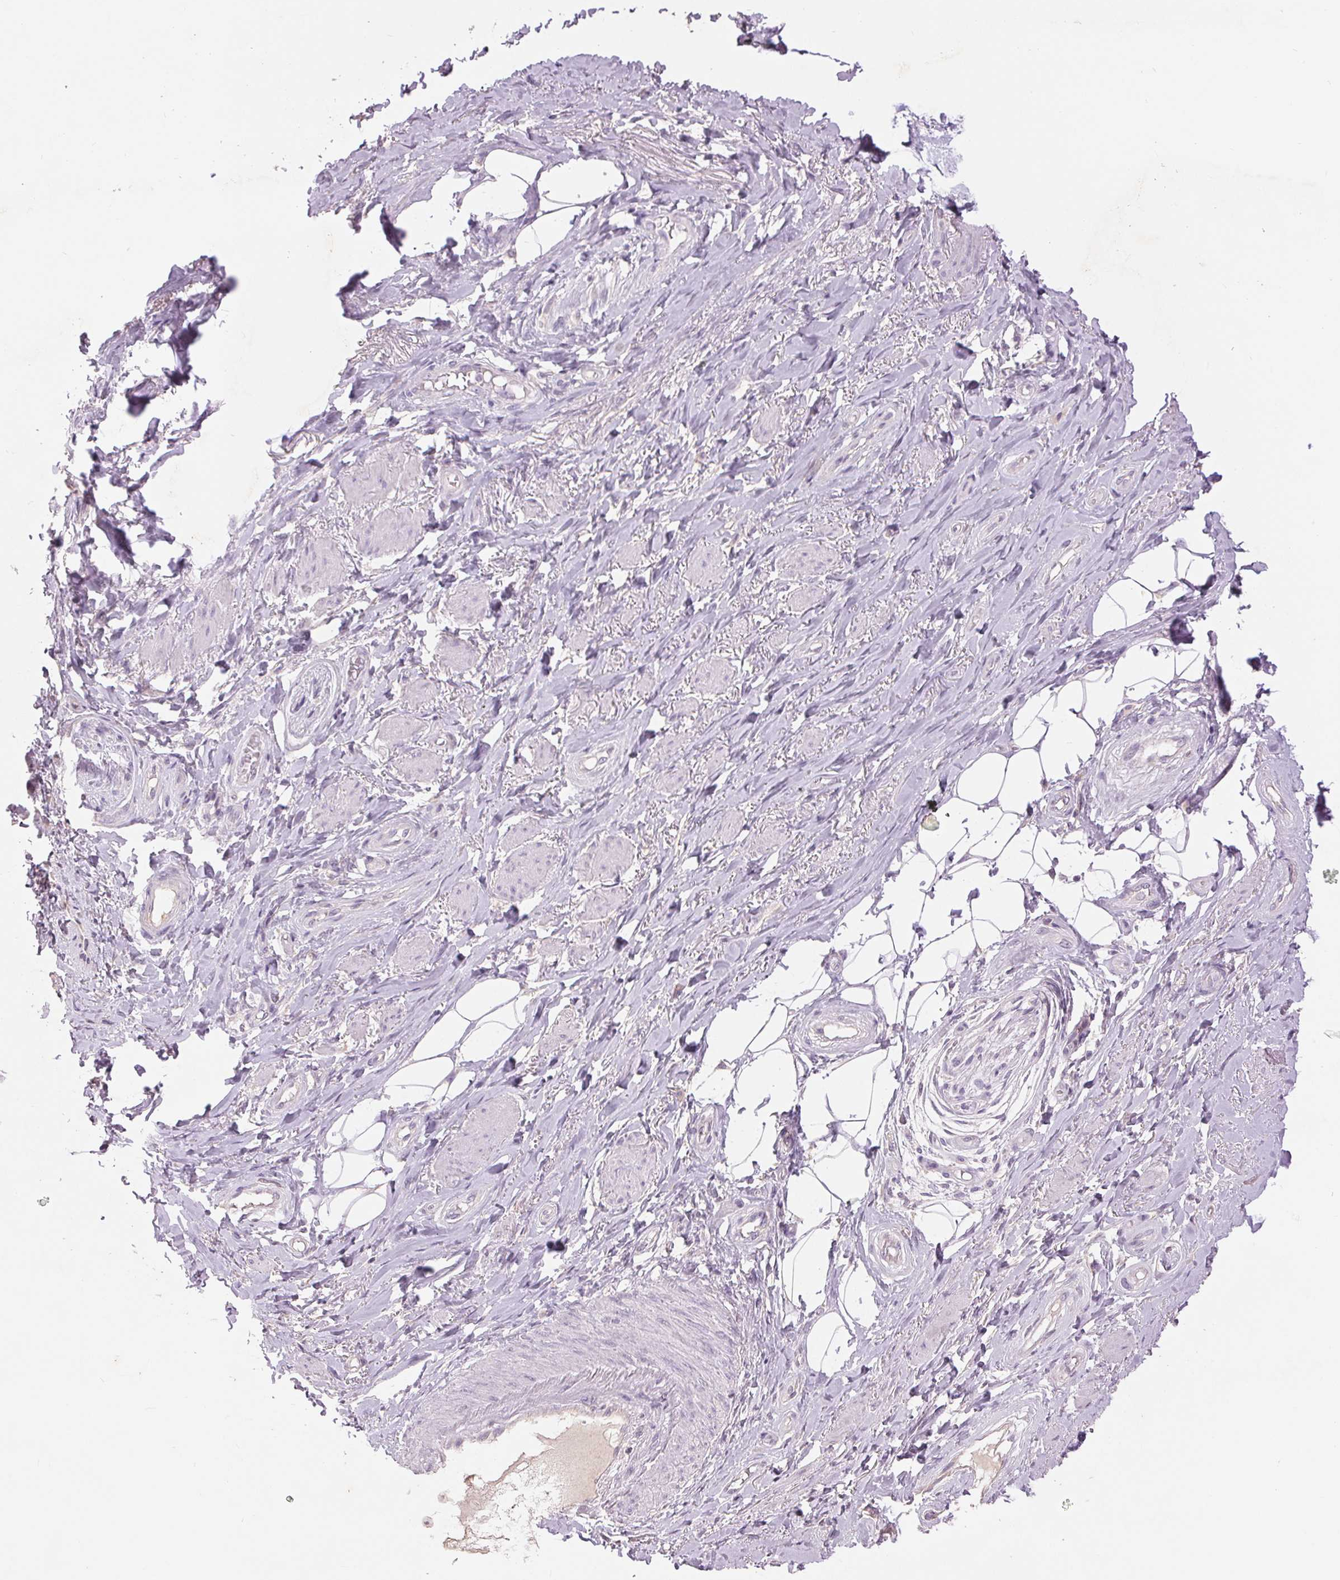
{"staining": {"intensity": "negative", "quantity": "none", "location": "none"}, "tissue": "adipose tissue", "cell_type": "Adipocytes", "image_type": "normal", "snomed": [{"axis": "morphology", "description": "Normal tissue, NOS"}, {"axis": "topography", "description": "Anal"}, {"axis": "topography", "description": "Peripheral nerve tissue"}], "caption": "The photomicrograph shows no significant positivity in adipocytes of adipose tissue.", "gene": "FXYD4", "patient": {"sex": "male", "age": 53}}